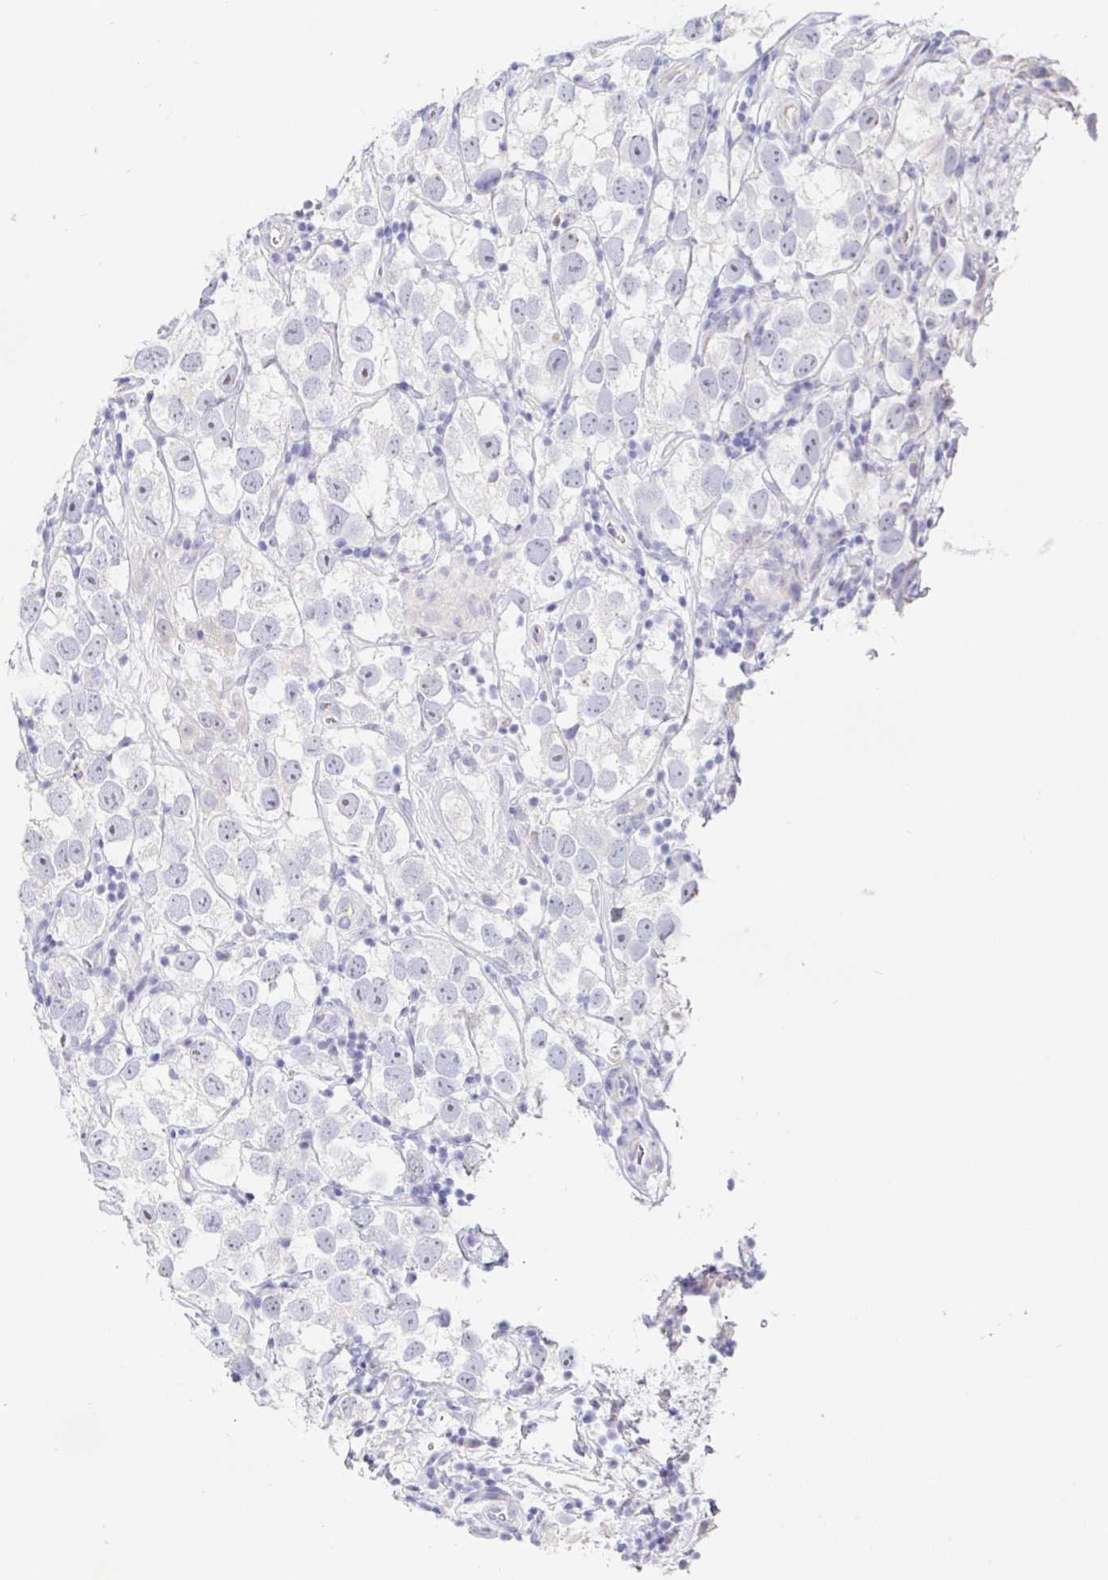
{"staining": {"intensity": "negative", "quantity": "none", "location": "none"}, "tissue": "testis cancer", "cell_type": "Tumor cells", "image_type": "cancer", "snomed": [{"axis": "morphology", "description": "Seminoma, NOS"}, {"axis": "topography", "description": "Testis"}], "caption": "Tumor cells are negative for brown protein staining in seminoma (testis).", "gene": "SAA4", "patient": {"sex": "male", "age": 26}}